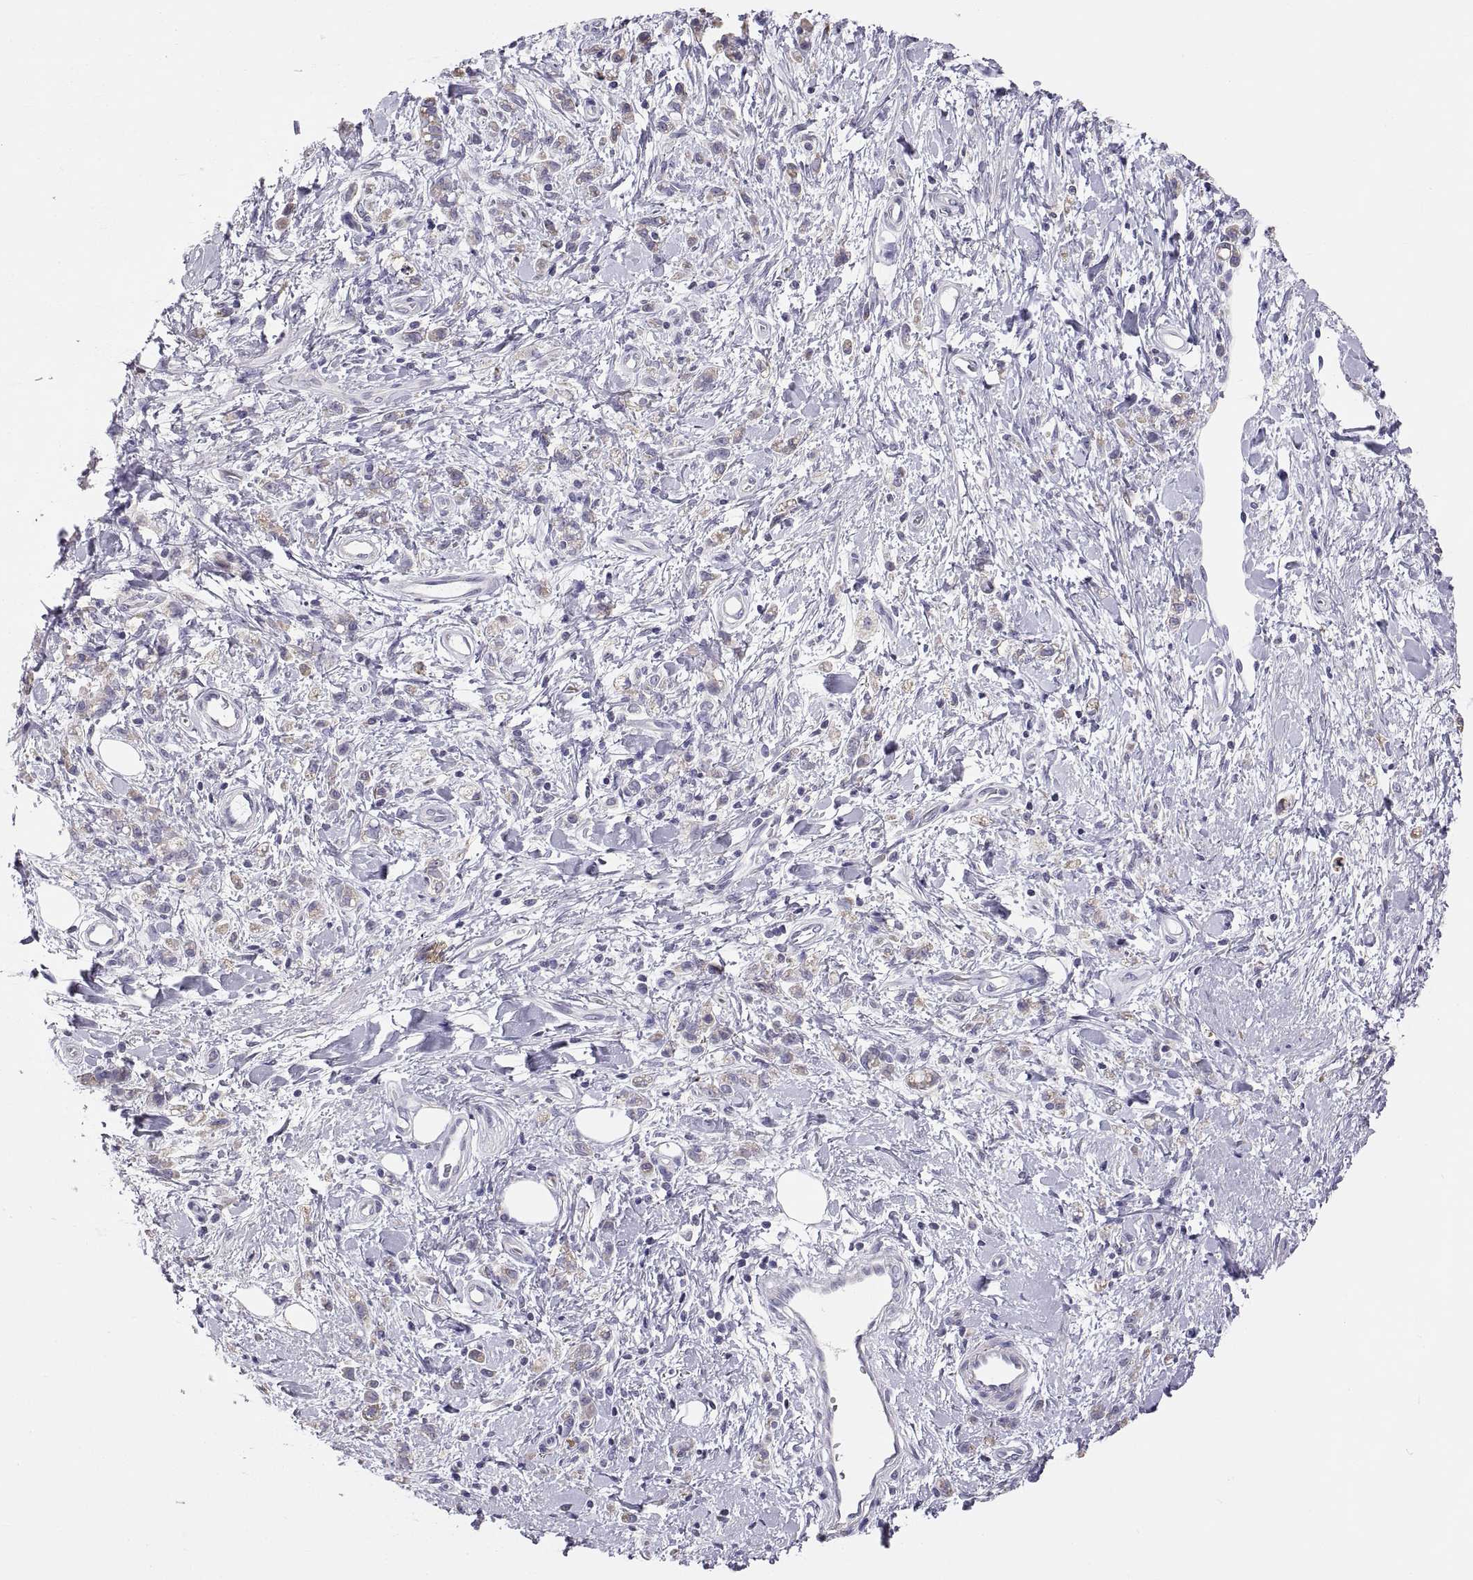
{"staining": {"intensity": "weak", "quantity": "<25%", "location": "cytoplasmic/membranous"}, "tissue": "stomach cancer", "cell_type": "Tumor cells", "image_type": "cancer", "snomed": [{"axis": "morphology", "description": "Adenocarcinoma, NOS"}, {"axis": "topography", "description": "Stomach"}], "caption": "Stomach cancer was stained to show a protein in brown. There is no significant expression in tumor cells.", "gene": "TNNC1", "patient": {"sex": "male", "age": 77}}